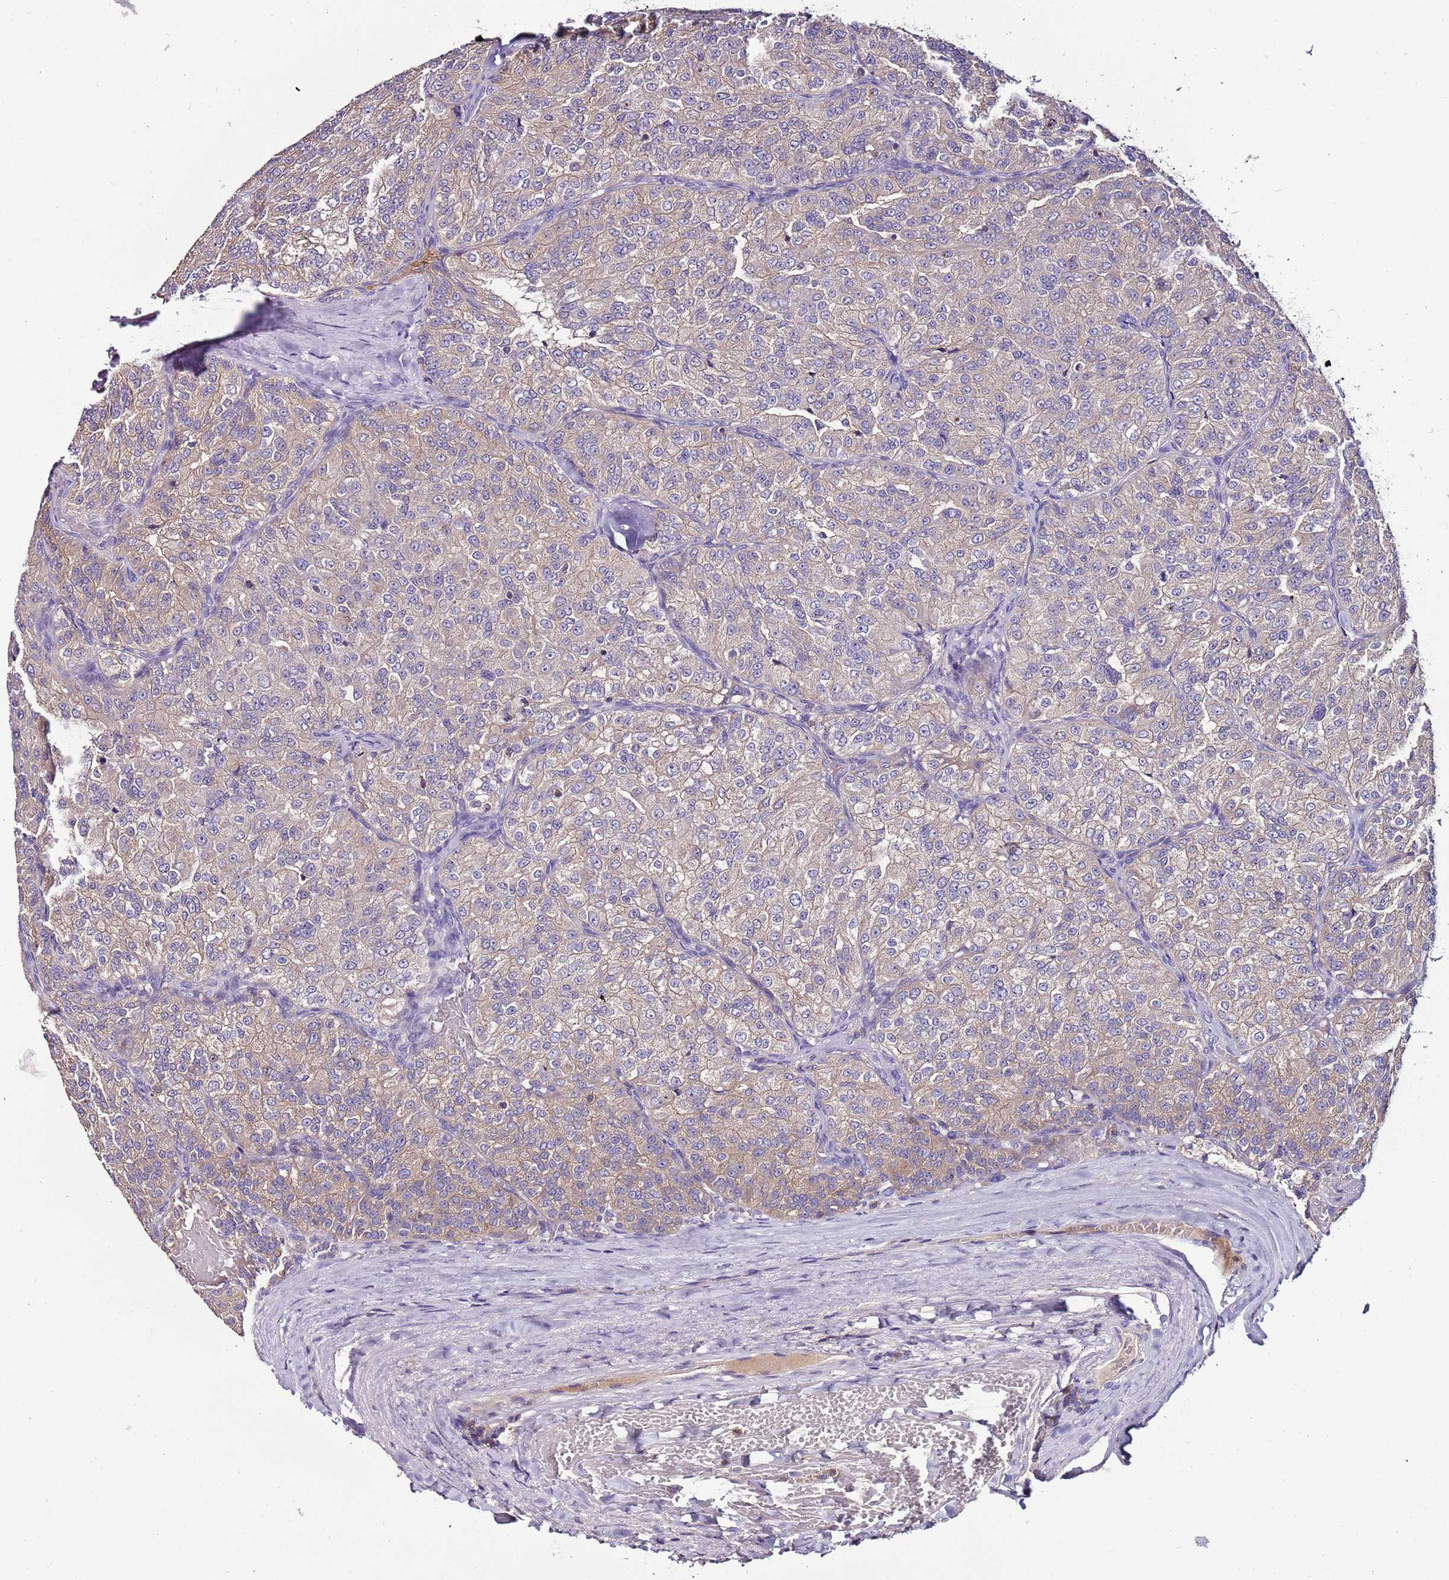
{"staining": {"intensity": "weak", "quantity": "<25%", "location": "cytoplasmic/membranous"}, "tissue": "renal cancer", "cell_type": "Tumor cells", "image_type": "cancer", "snomed": [{"axis": "morphology", "description": "Adenocarcinoma, NOS"}, {"axis": "topography", "description": "Kidney"}], "caption": "DAB (3,3'-diaminobenzidine) immunohistochemical staining of renal cancer displays no significant expression in tumor cells.", "gene": "IGIP", "patient": {"sex": "female", "age": 63}}